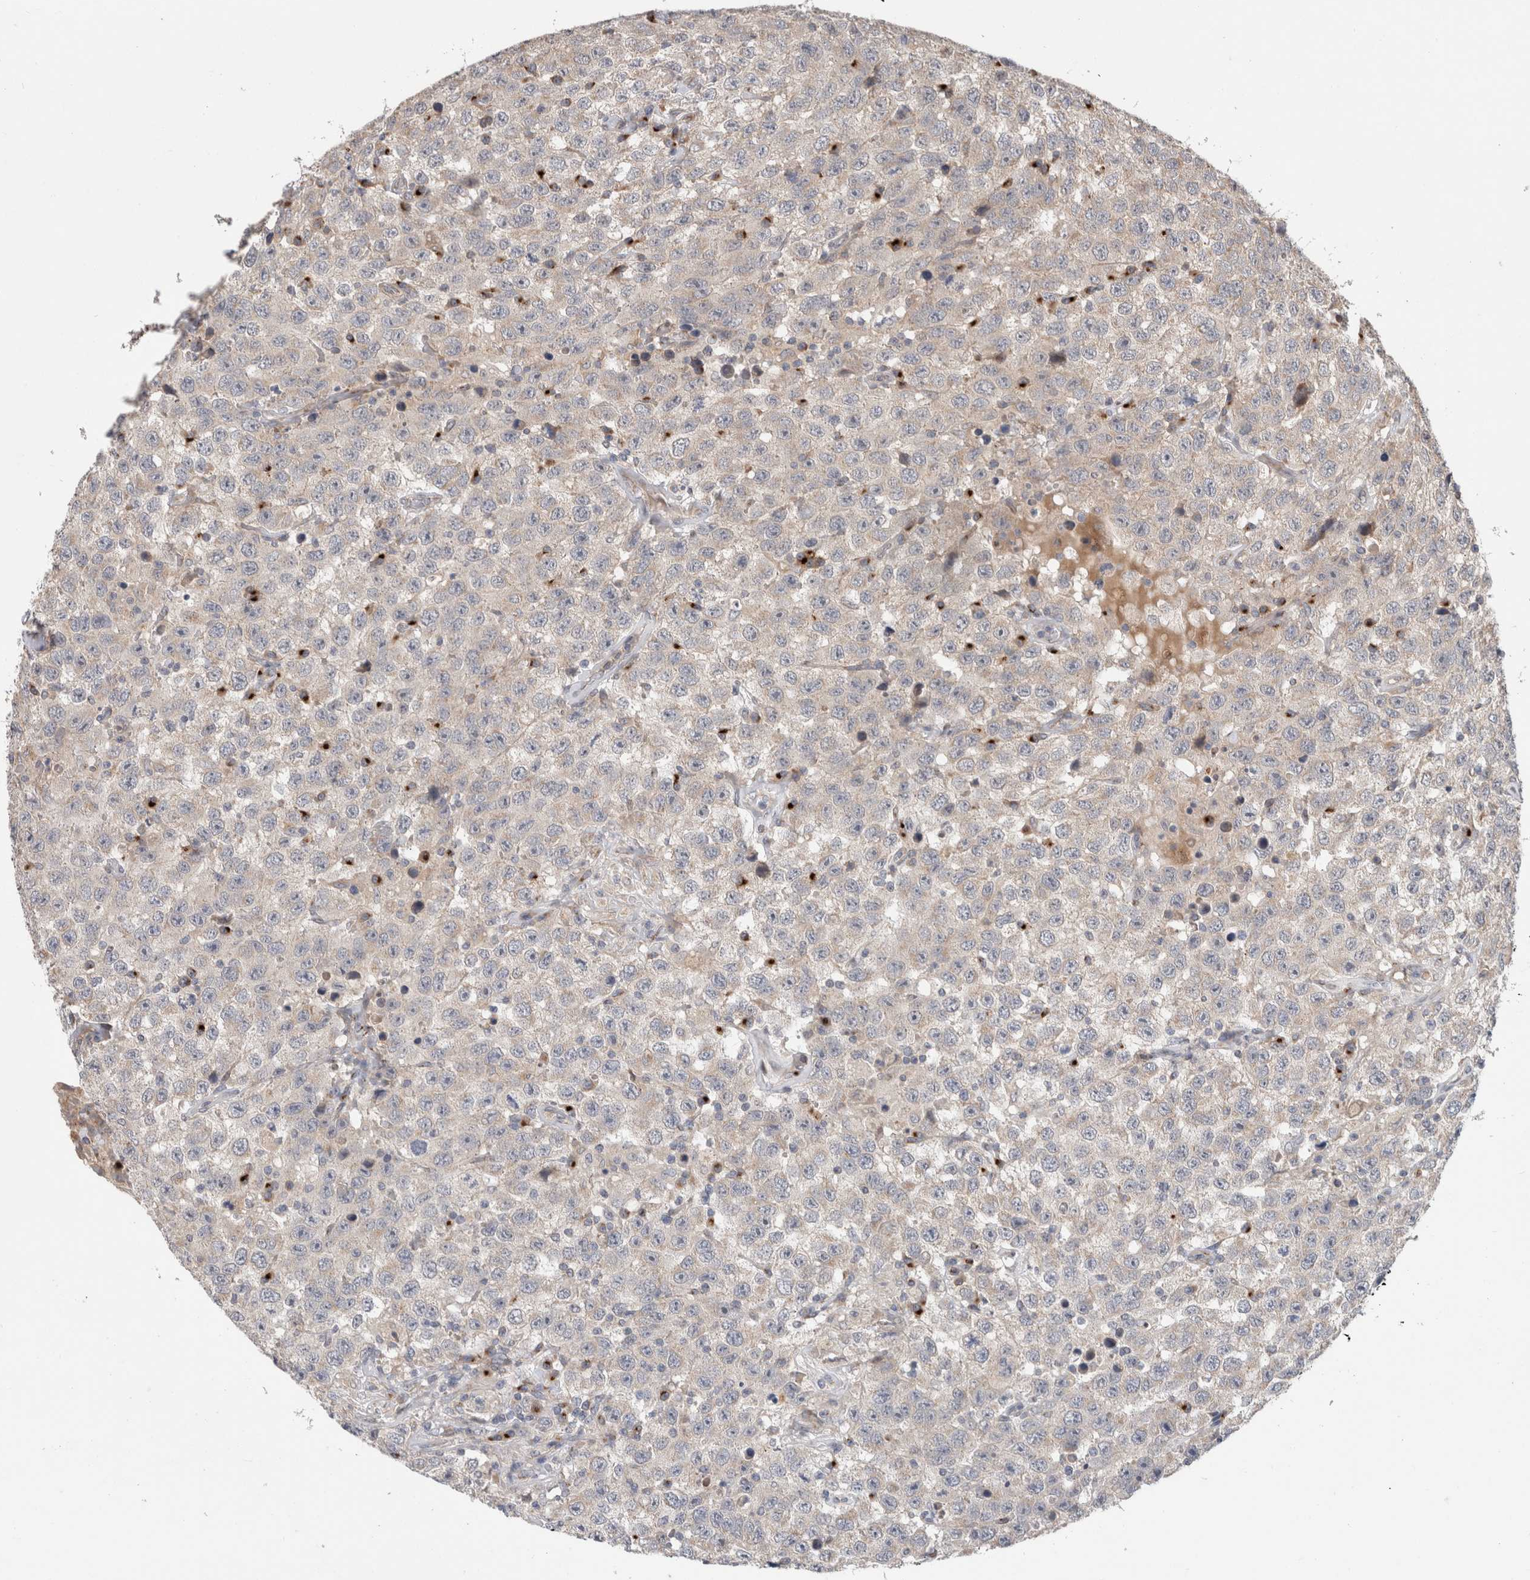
{"staining": {"intensity": "weak", "quantity": "<25%", "location": "cytoplasmic/membranous"}, "tissue": "testis cancer", "cell_type": "Tumor cells", "image_type": "cancer", "snomed": [{"axis": "morphology", "description": "Seminoma, NOS"}, {"axis": "topography", "description": "Testis"}], "caption": "Tumor cells show no significant staining in seminoma (testis).", "gene": "TRIM5", "patient": {"sex": "male", "age": 41}}